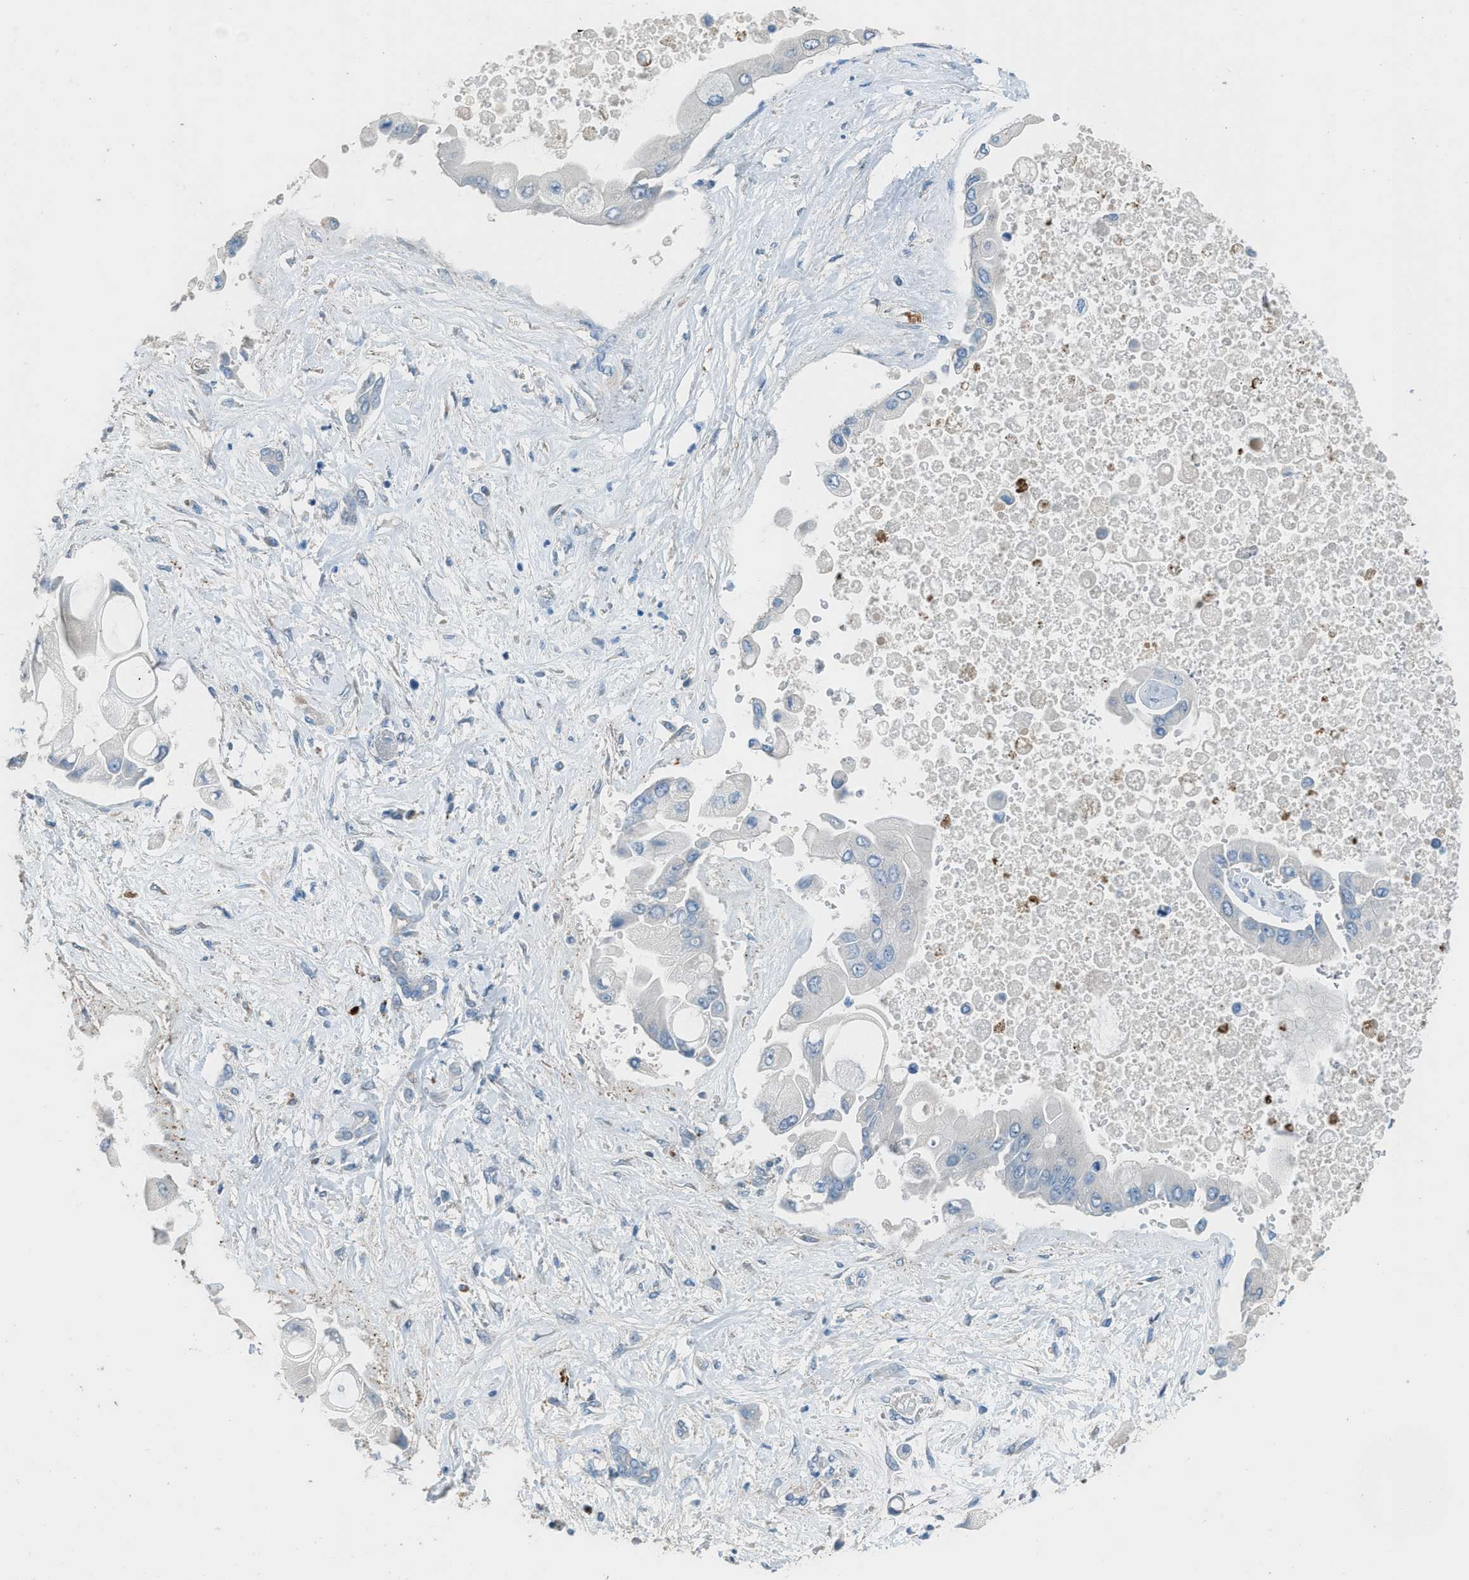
{"staining": {"intensity": "negative", "quantity": "none", "location": "none"}, "tissue": "liver cancer", "cell_type": "Tumor cells", "image_type": "cancer", "snomed": [{"axis": "morphology", "description": "Cholangiocarcinoma"}, {"axis": "topography", "description": "Liver"}], "caption": "Micrograph shows no protein expression in tumor cells of liver cancer (cholangiocarcinoma) tissue.", "gene": "TIMD4", "patient": {"sex": "male", "age": 50}}